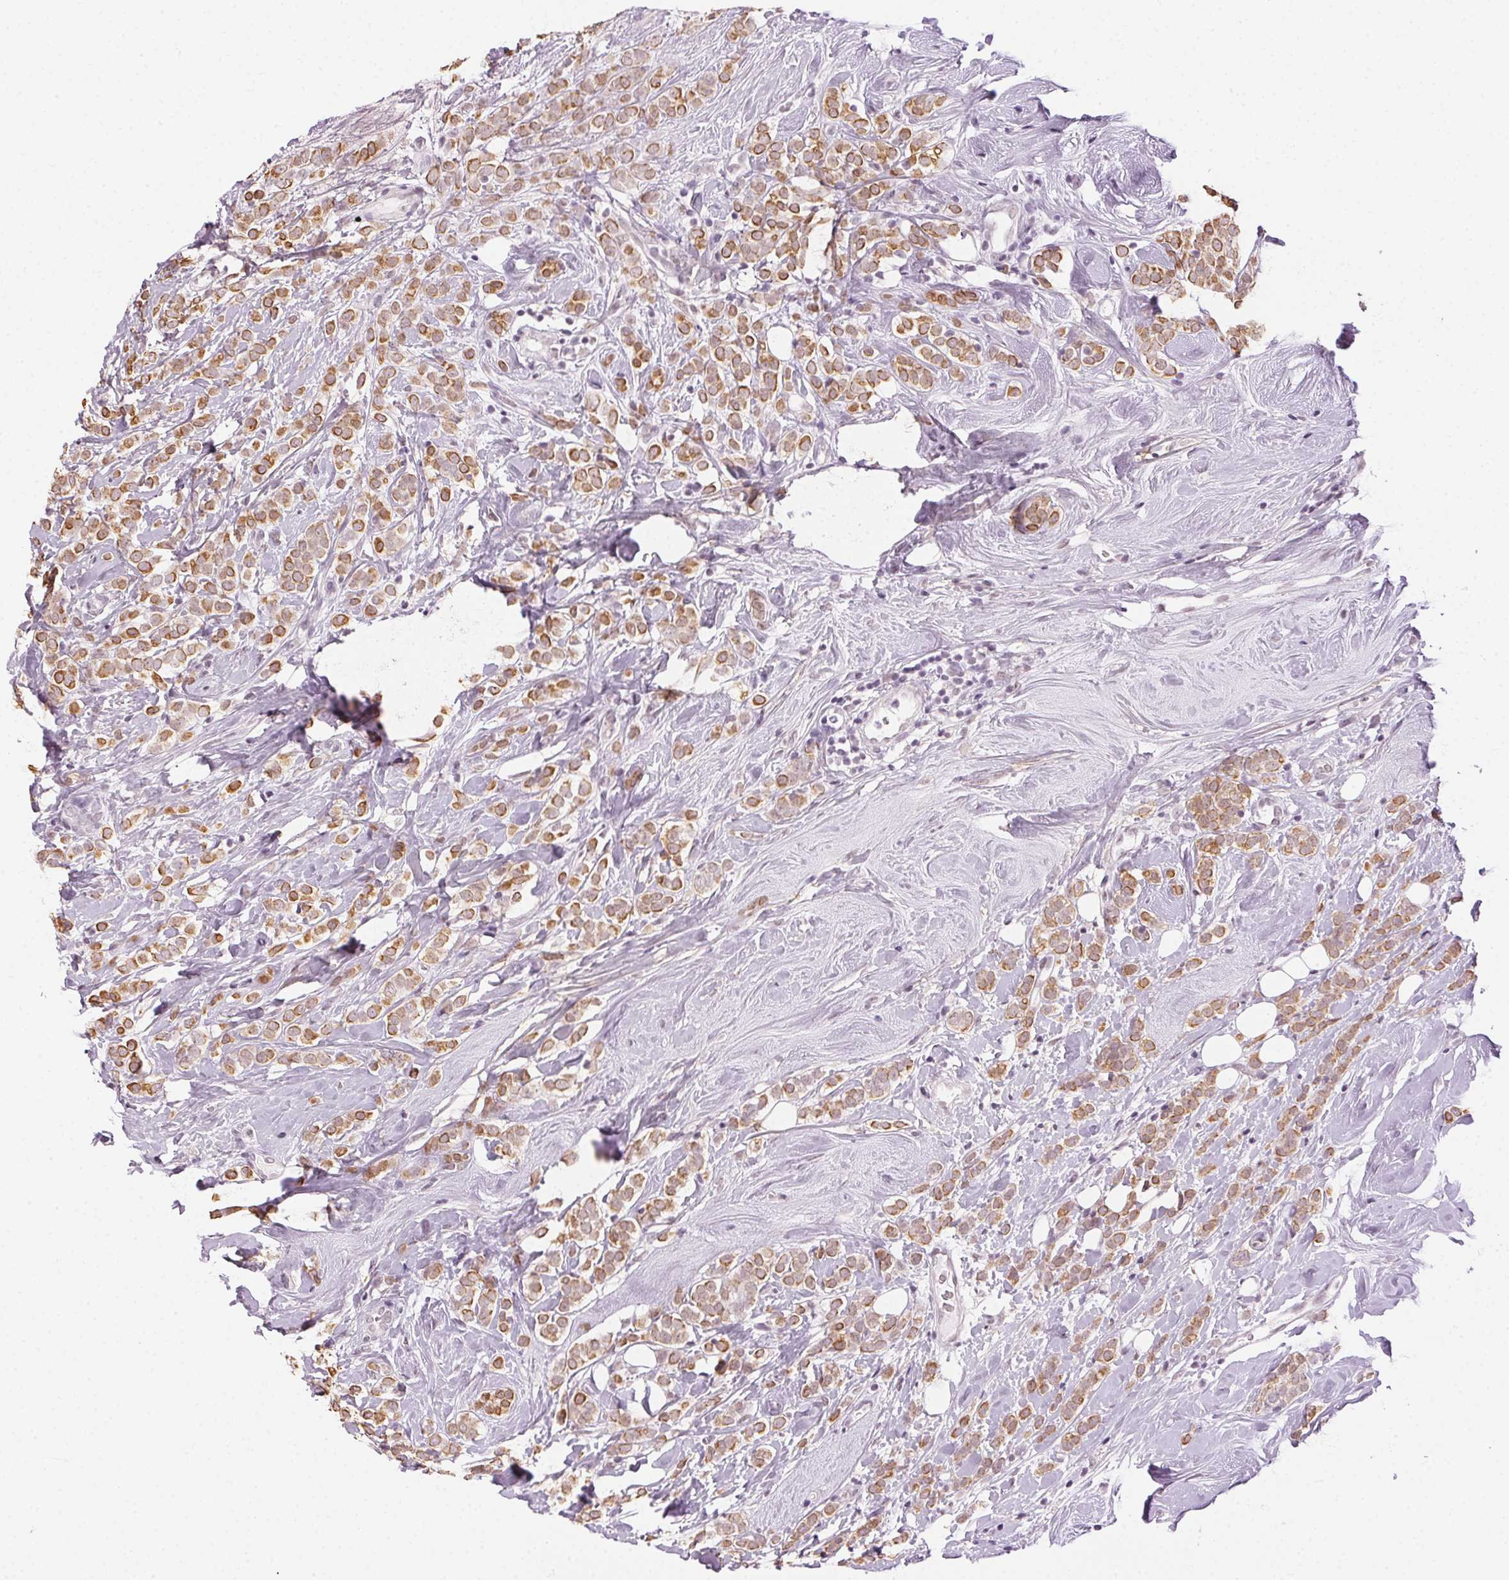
{"staining": {"intensity": "moderate", "quantity": ">75%", "location": "cytoplasmic/membranous"}, "tissue": "breast cancer", "cell_type": "Tumor cells", "image_type": "cancer", "snomed": [{"axis": "morphology", "description": "Lobular carcinoma"}, {"axis": "topography", "description": "Breast"}], "caption": "Immunohistochemical staining of breast cancer reveals moderate cytoplasmic/membranous protein positivity in approximately >75% of tumor cells. (Stains: DAB in brown, nuclei in blue, Microscopy: brightfield microscopy at high magnification).", "gene": "AIF1L", "patient": {"sex": "female", "age": 49}}